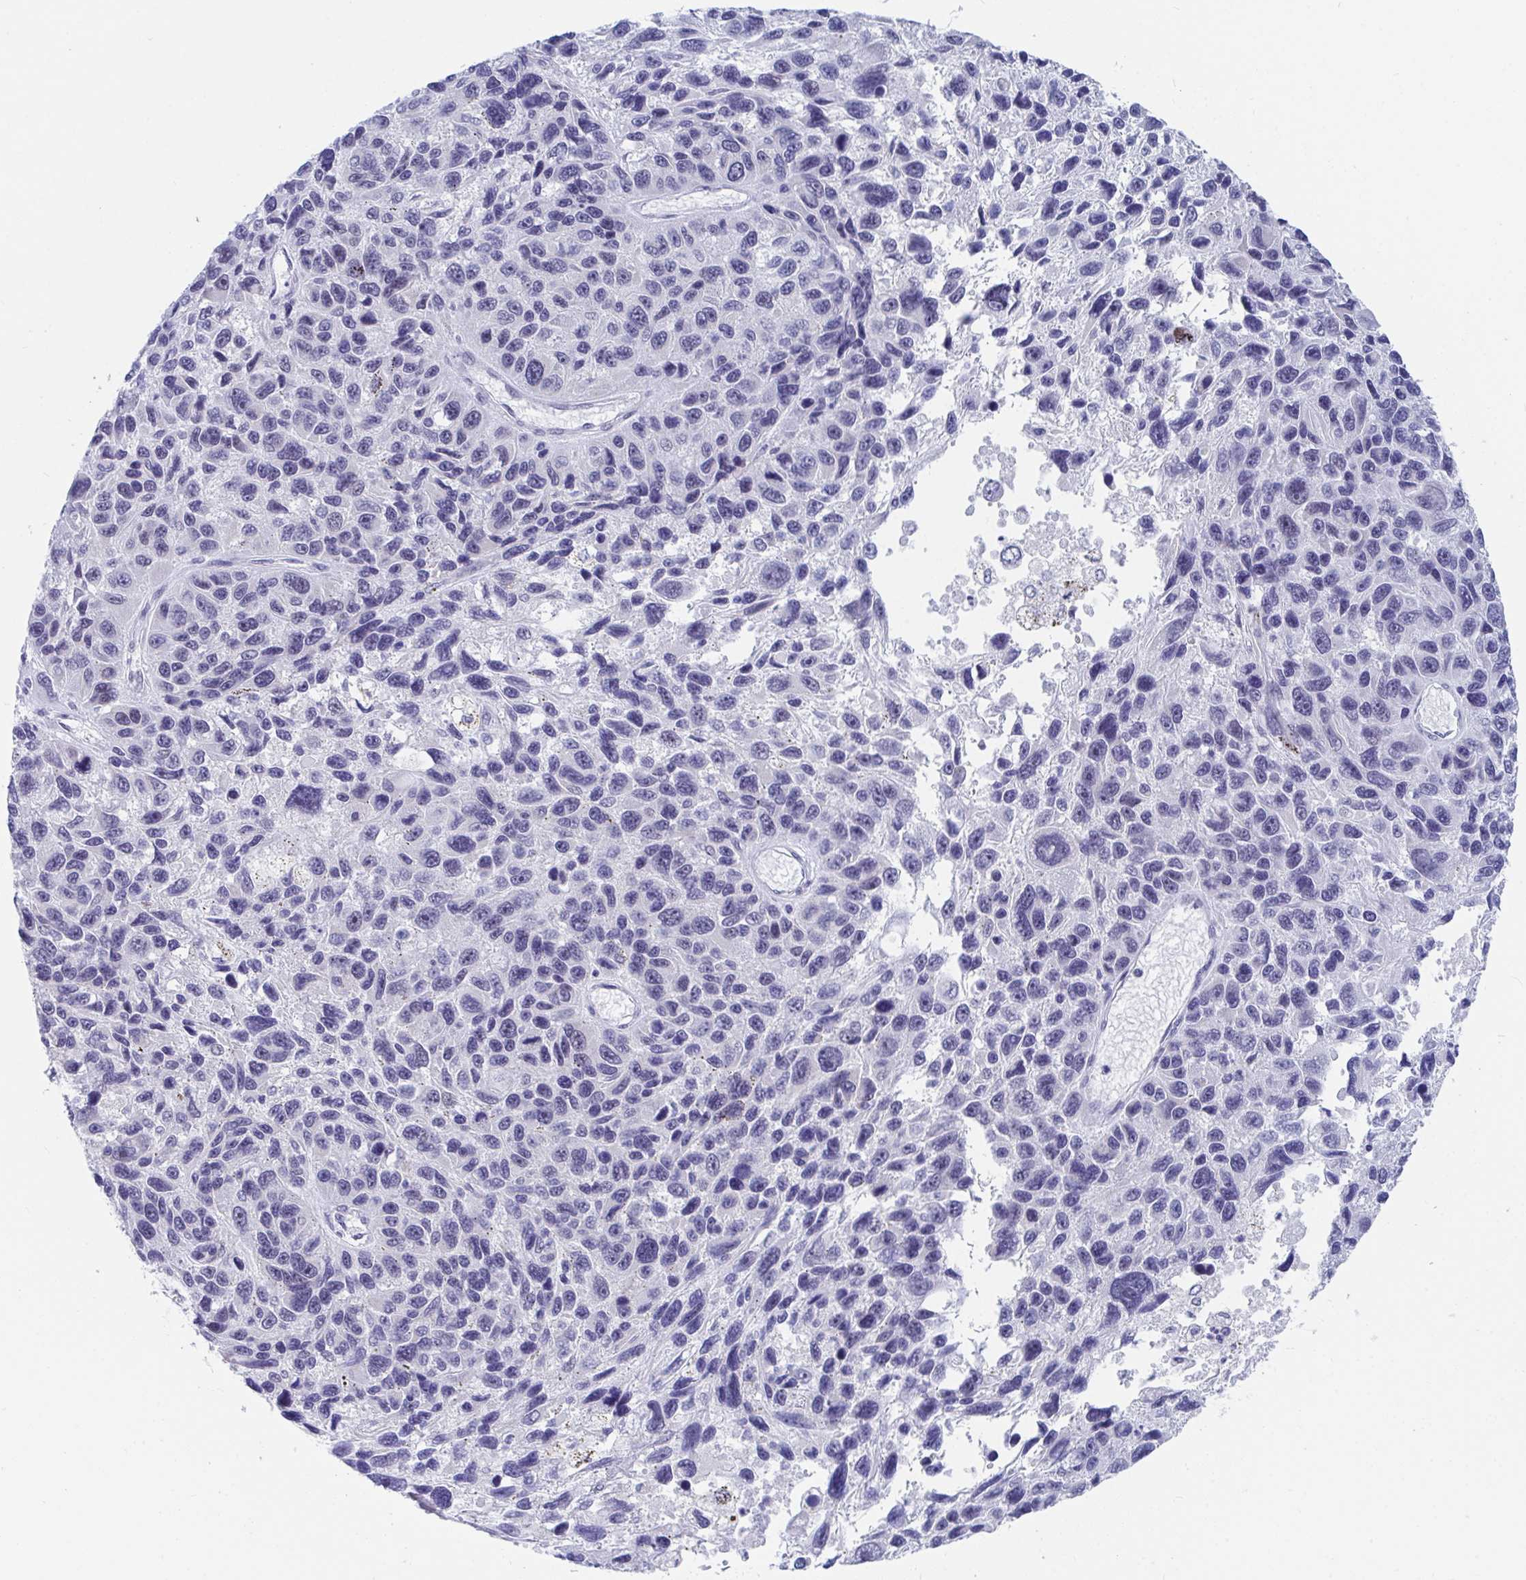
{"staining": {"intensity": "negative", "quantity": "none", "location": "none"}, "tissue": "melanoma", "cell_type": "Tumor cells", "image_type": "cancer", "snomed": [{"axis": "morphology", "description": "Malignant melanoma, NOS"}, {"axis": "topography", "description": "Skin"}], "caption": "Immunohistochemistry (IHC) image of melanoma stained for a protein (brown), which displays no expression in tumor cells.", "gene": "DAOA", "patient": {"sex": "male", "age": 53}}